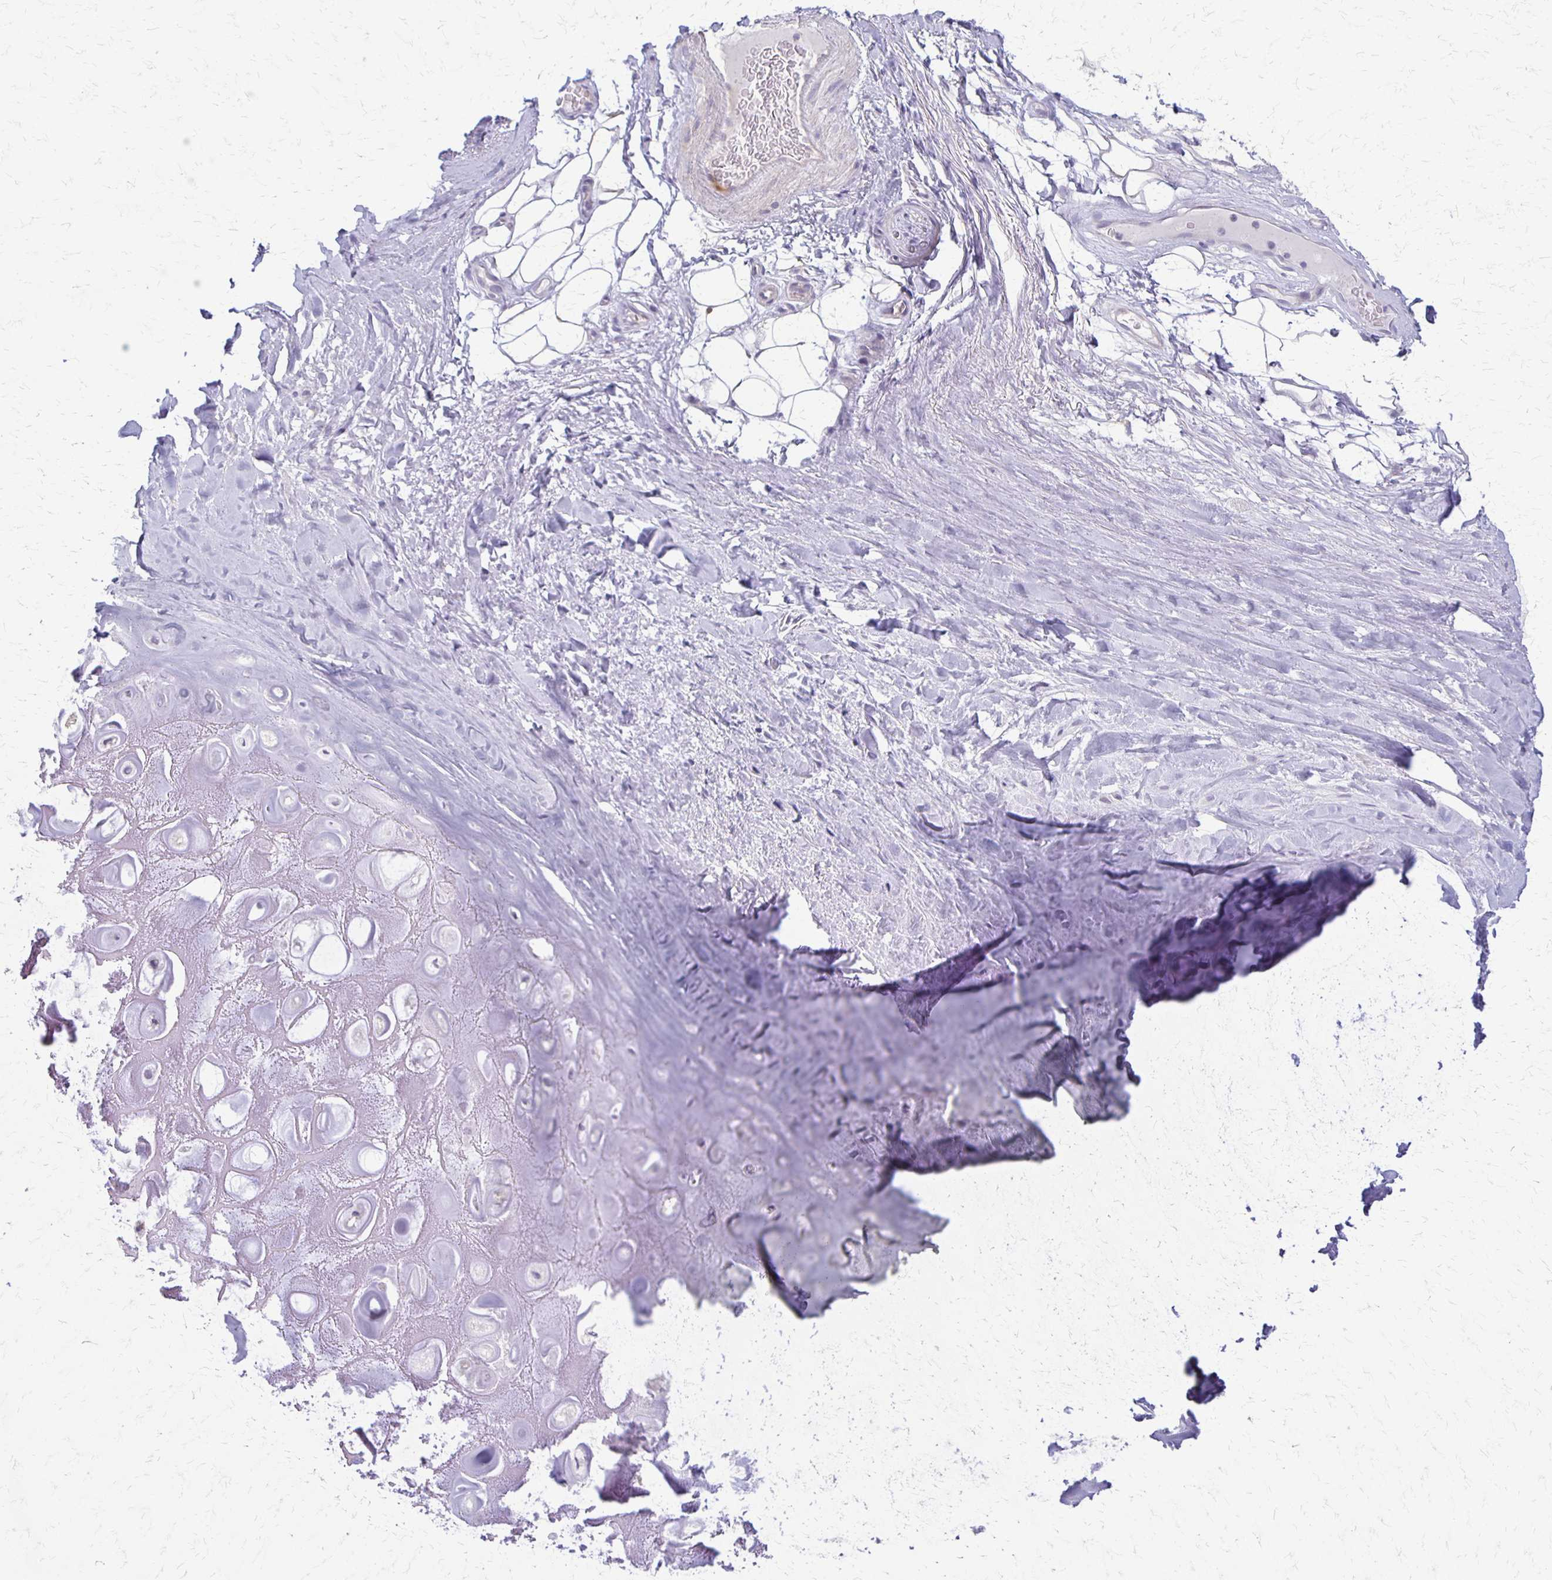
{"staining": {"intensity": "negative", "quantity": "none", "location": "none"}, "tissue": "adipose tissue", "cell_type": "Adipocytes", "image_type": "normal", "snomed": [{"axis": "morphology", "description": "Normal tissue, NOS"}, {"axis": "topography", "description": "Lymph node"}, {"axis": "topography", "description": "Cartilage tissue"}, {"axis": "topography", "description": "Nasopharynx"}], "caption": "Adipose tissue was stained to show a protein in brown. There is no significant expression in adipocytes. The staining is performed using DAB brown chromogen with nuclei counter-stained in using hematoxylin.", "gene": "RHOC", "patient": {"sex": "male", "age": 63}}